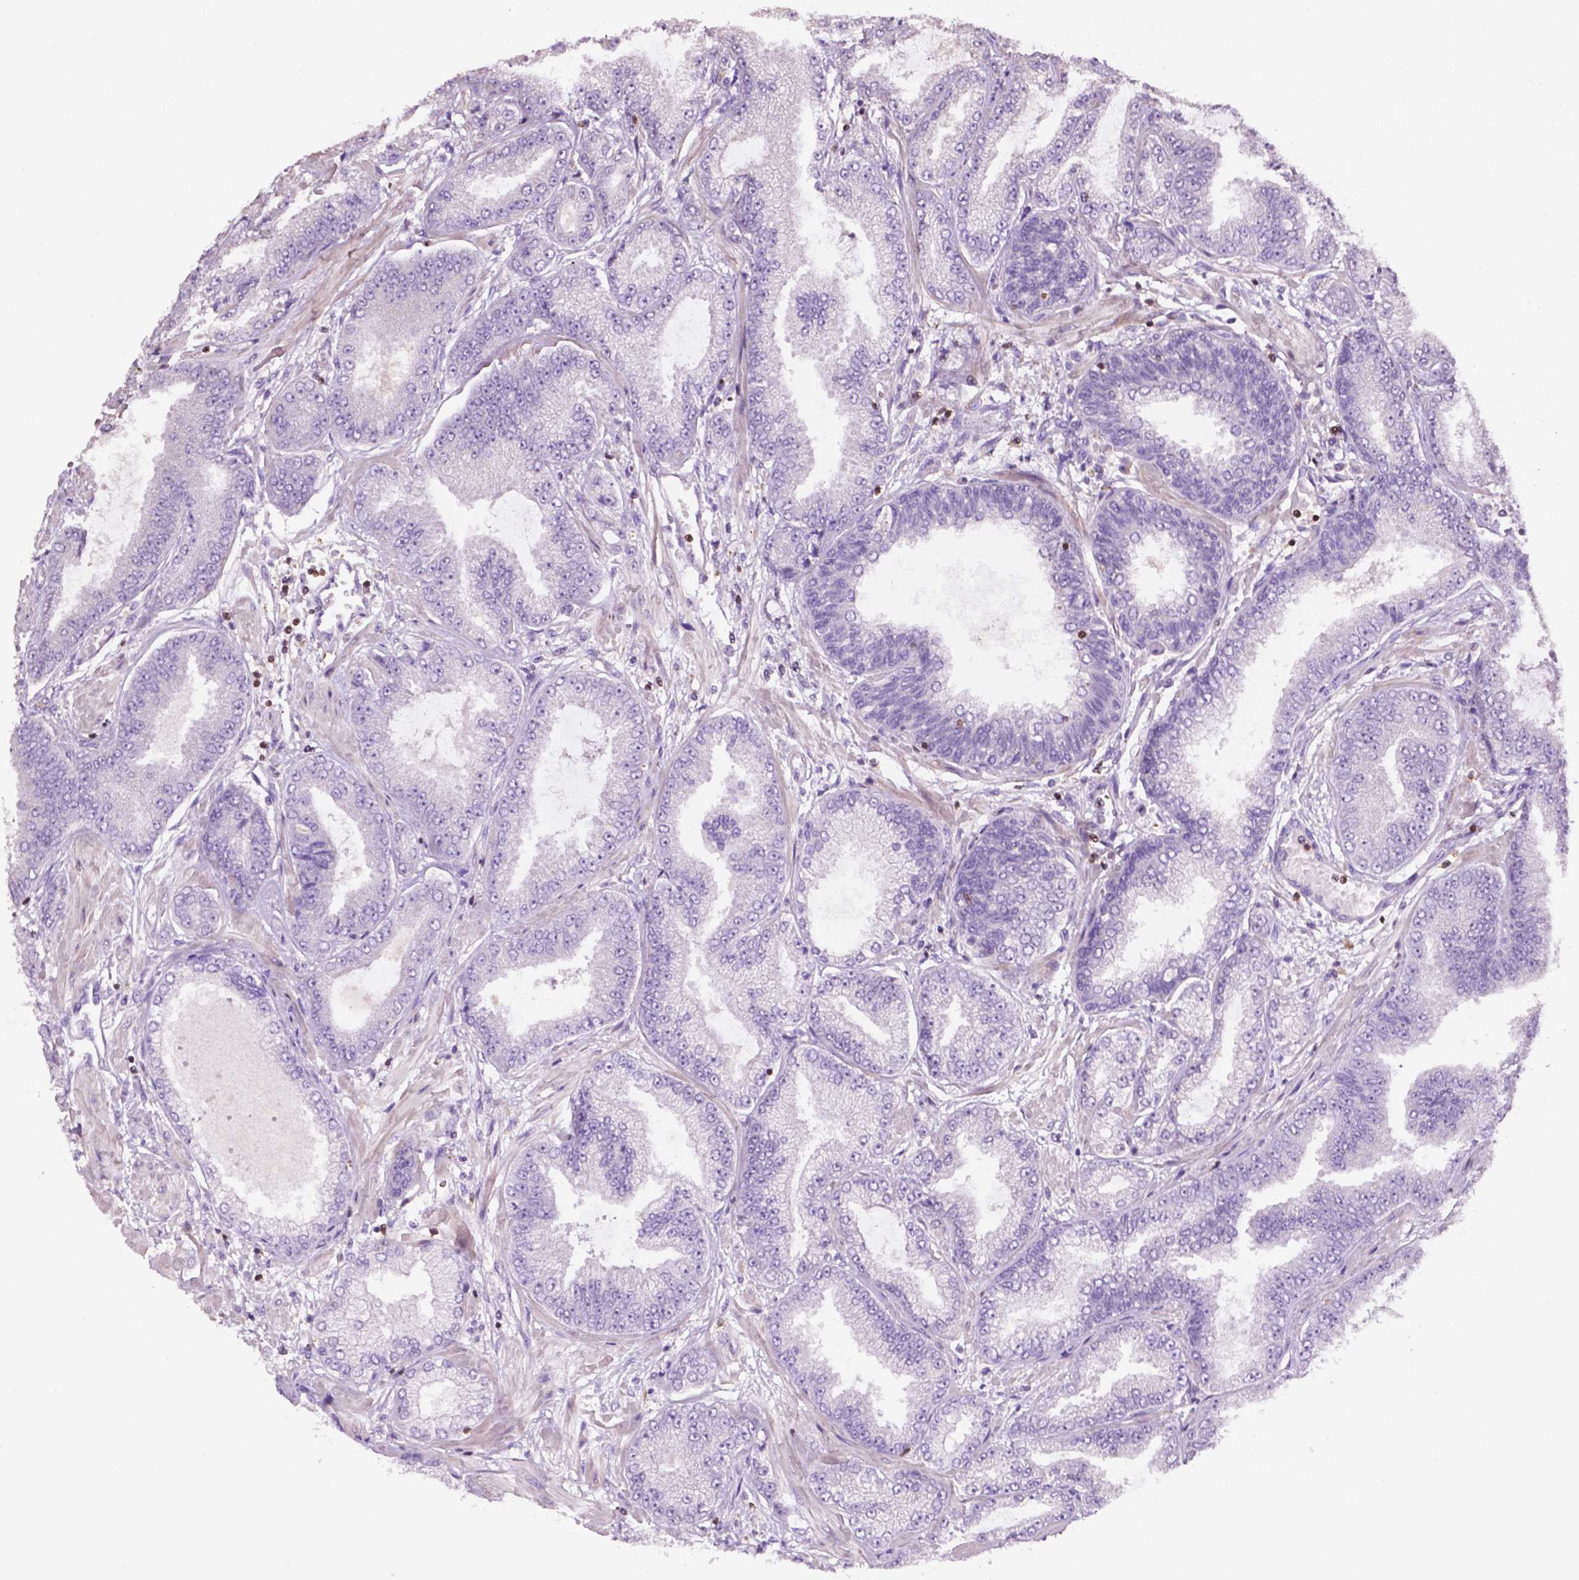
{"staining": {"intensity": "negative", "quantity": "none", "location": "none"}, "tissue": "prostate cancer", "cell_type": "Tumor cells", "image_type": "cancer", "snomed": [{"axis": "morphology", "description": "Adenocarcinoma, Low grade"}, {"axis": "topography", "description": "Prostate"}], "caption": "Protein analysis of prostate adenocarcinoma (low-grade) reveals no significant expression in tumor cells. The staining was performed using DAB (3,3'-diaminobenzidine) to visualize the protein expression in brown, while the nuclei were stained in blue with hematoxylin (Magnification: 20x).", "gene": "TBC1D10C", "patient": {"sex": "male", "age": 55}}